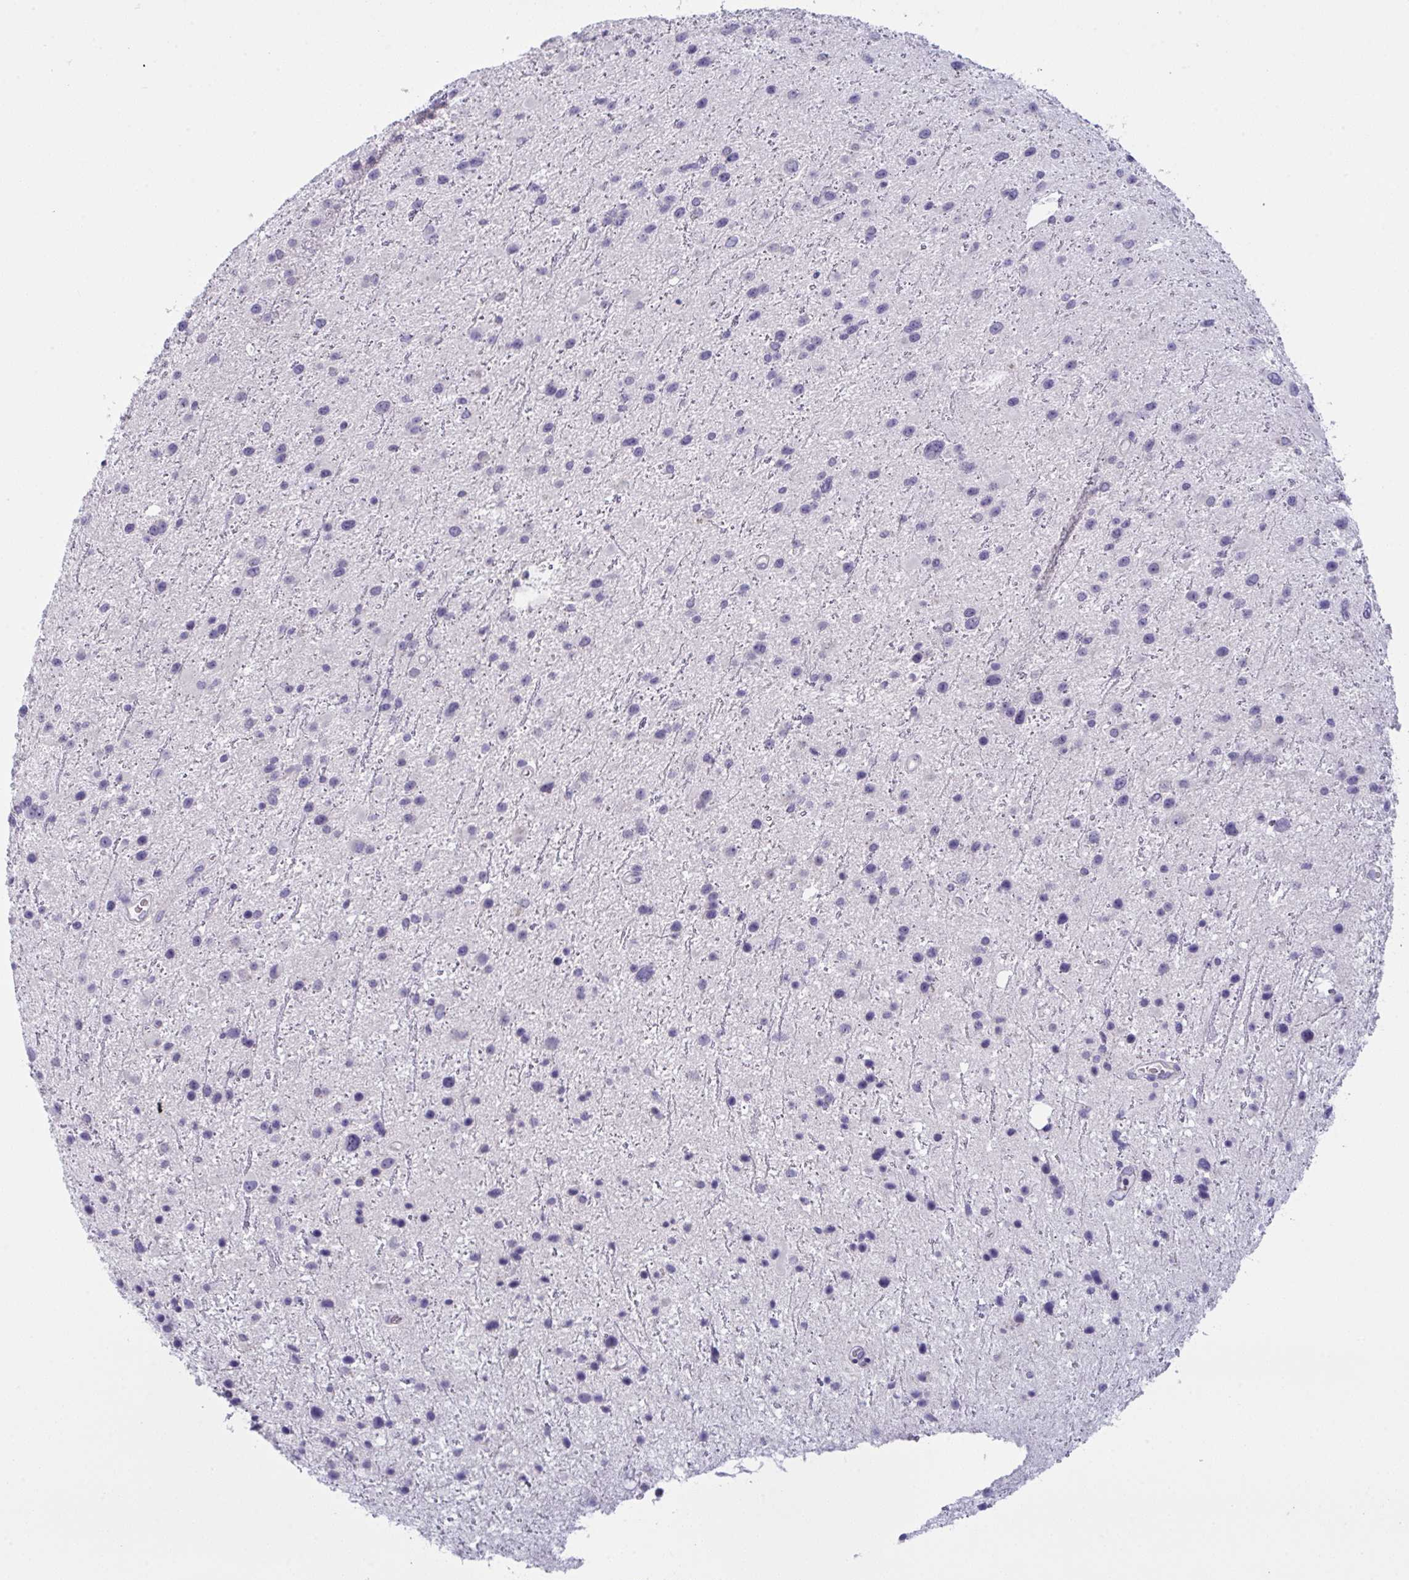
{"staining": {"intensity": "negative", "quantity": "none", "location": "none"}, "tissue": "glioma", "cell_type": "Tumor cells", "image_type": "cancer", "snomed": [{"axis": "morphology", "description": "Glioma, malignant, Low grade"}, {"axis": "topography", "description": "Brain"}], "caption": "Micrograph shows no protein expression in tumor cells of glioma tissue. (DAB immunohistochemistry with hematoxylin counter stain).", "gene": "TENT5D", "patient": {"sex": "female", "age": 32}}